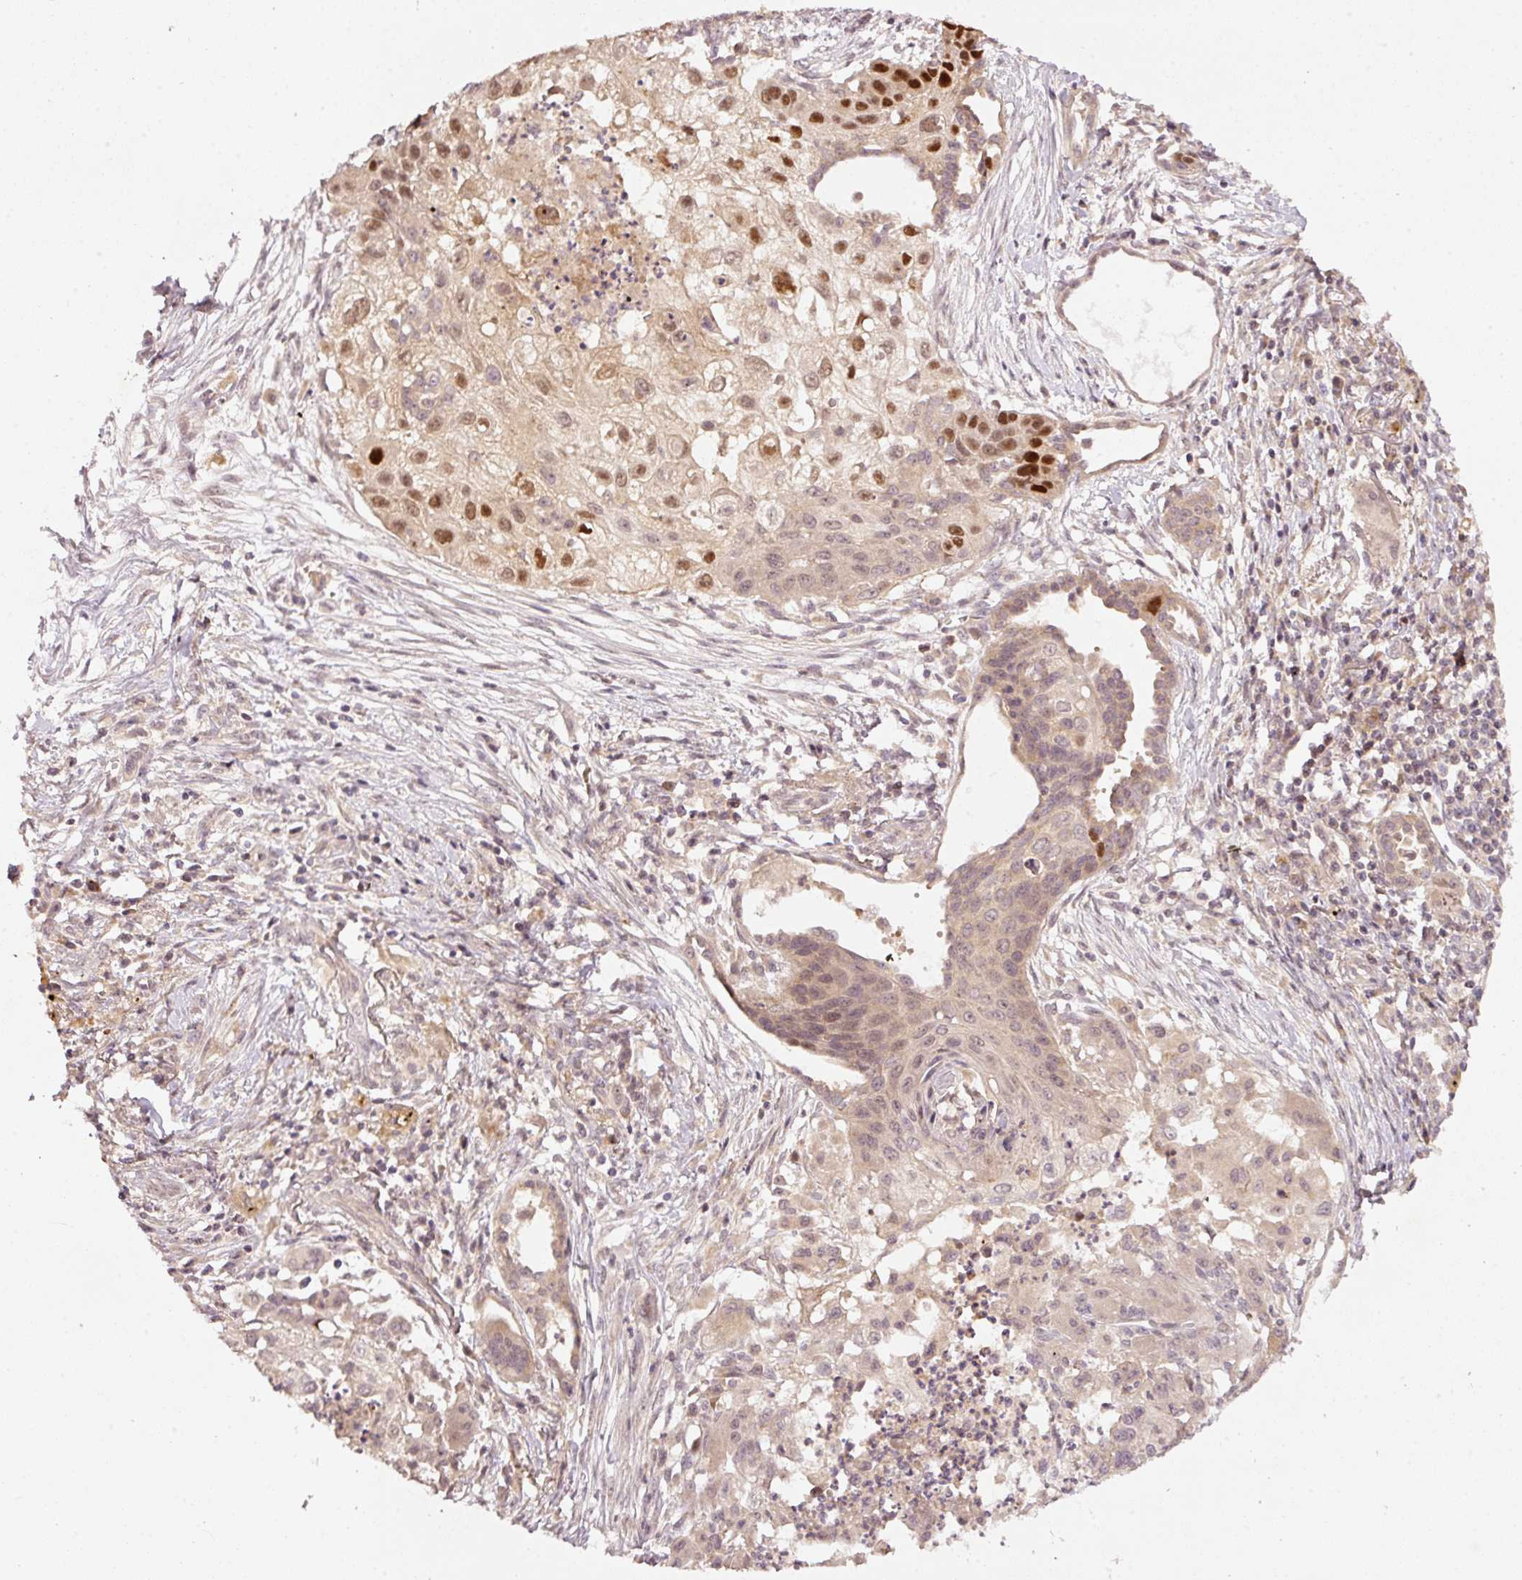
{"staining": {"intensity": "strong", "quantity": "<25%", "location": "nuclear"}, "tissue": "lung cancer", "cell_type": "Tumor cells", "image_type": "cancer", "snomed": [{"axis": "morphology", "description": "Squamous cell carcinoma, NOS"}, {"axis": "topography", "description": "Lung"}], "caption": "This is an image of immunohistochemistry (IHC) staining of lung cancer, which shows strong expression in the nuclear of tumor cells.", "gene": "PCDHB1", "patient": {"sex": "male", "age": 71}}